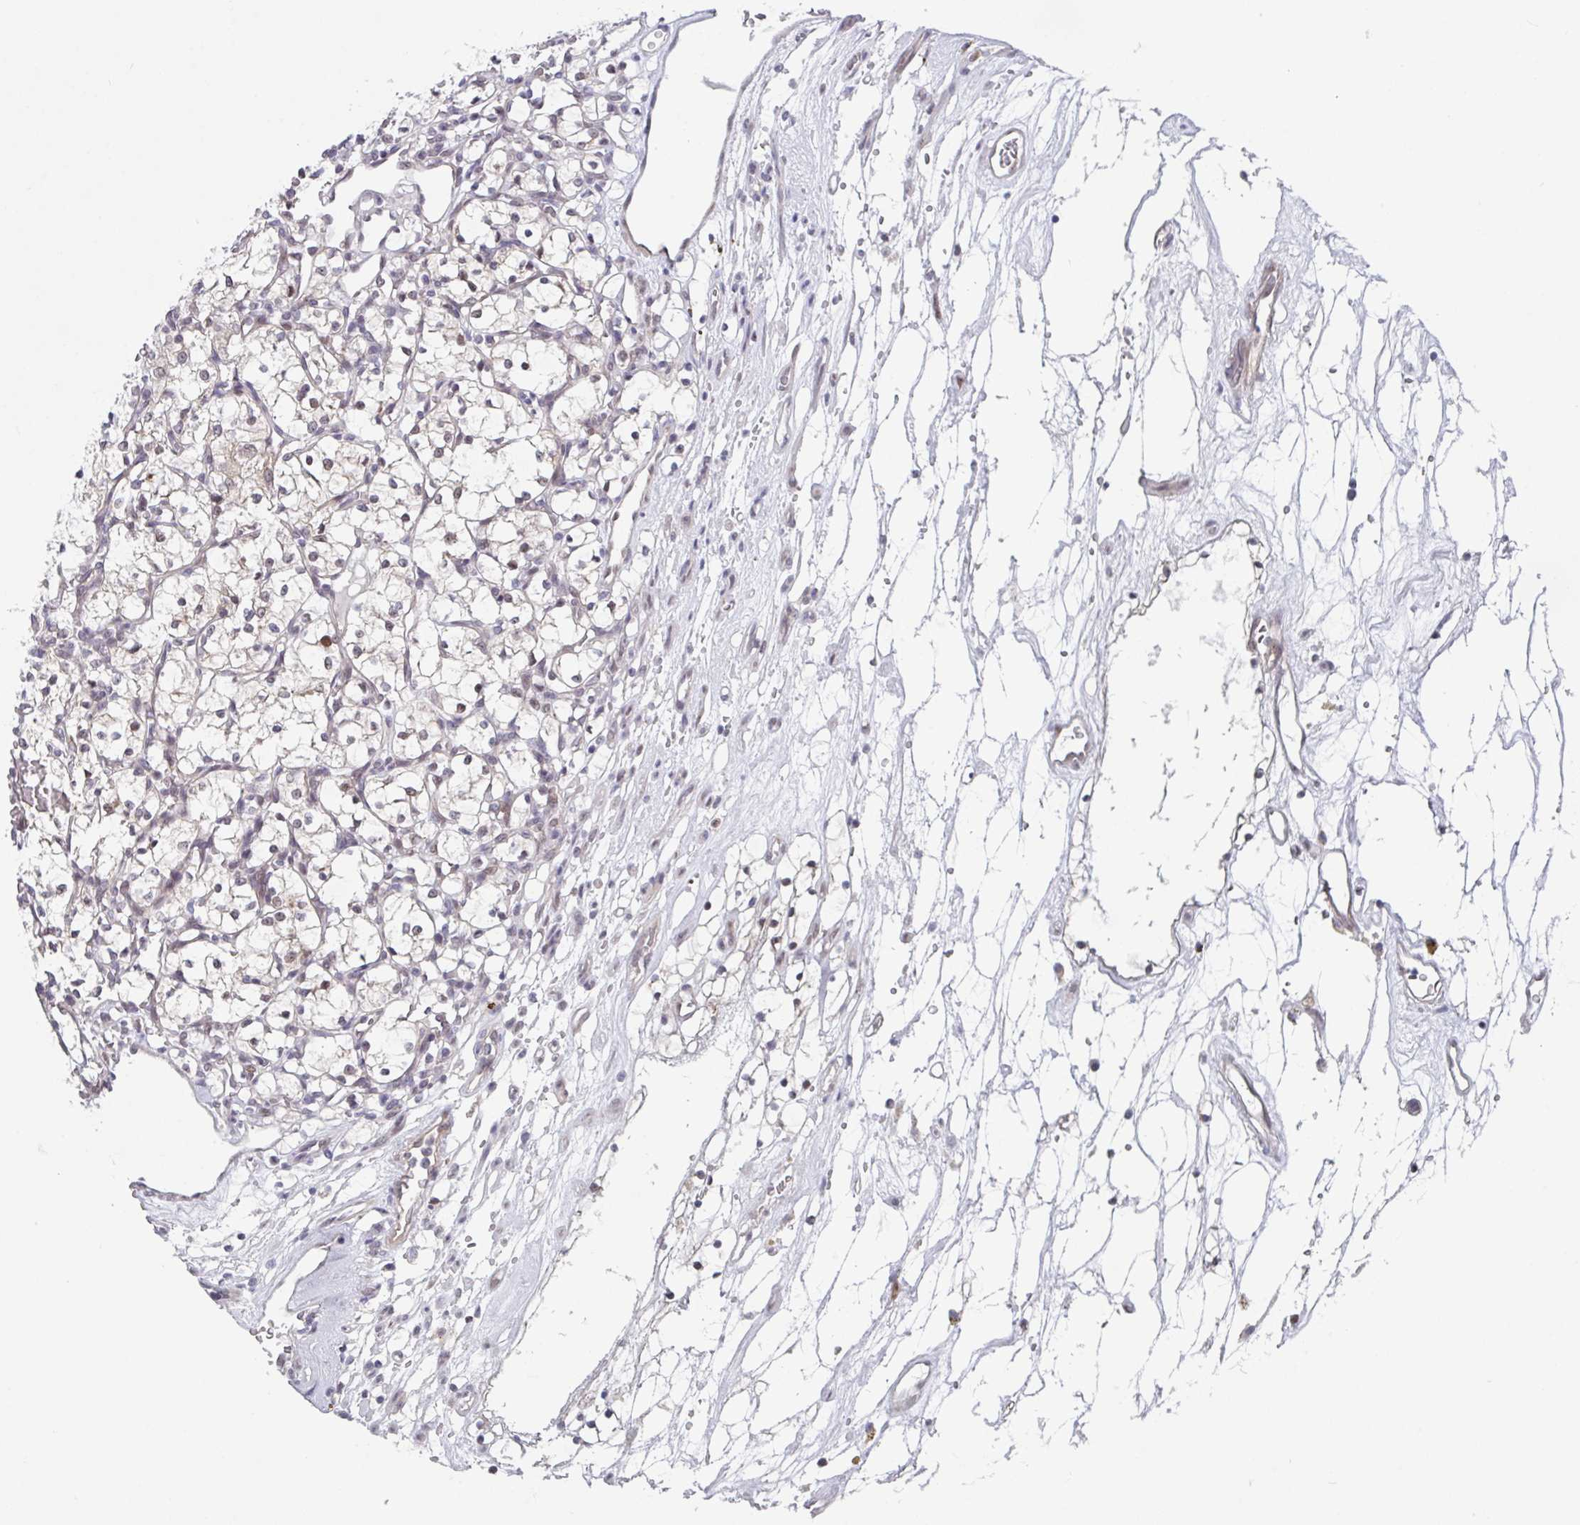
{"staining": {"intensity": "moderate", "quantity": "<25%", "location": "nuclear"}, "tissue": "renal cancer", "cell_type": "Tumor cells", "image_type": "cancer", "snomed": [{"axis": "morphology", "description": "Adenocarcinoma, NOS"}, {"axis": "topography", "description": "Kidney"}], "caption": "Protein expression analysis of human renal cancer reveals moderate nuclear positivity in about <25% of tumor cells. (brown staining indicates protein expression, while blue staining denotes nuclei).", "gene": "RBM18", "patient": {"sex": "female", "age": 69}}